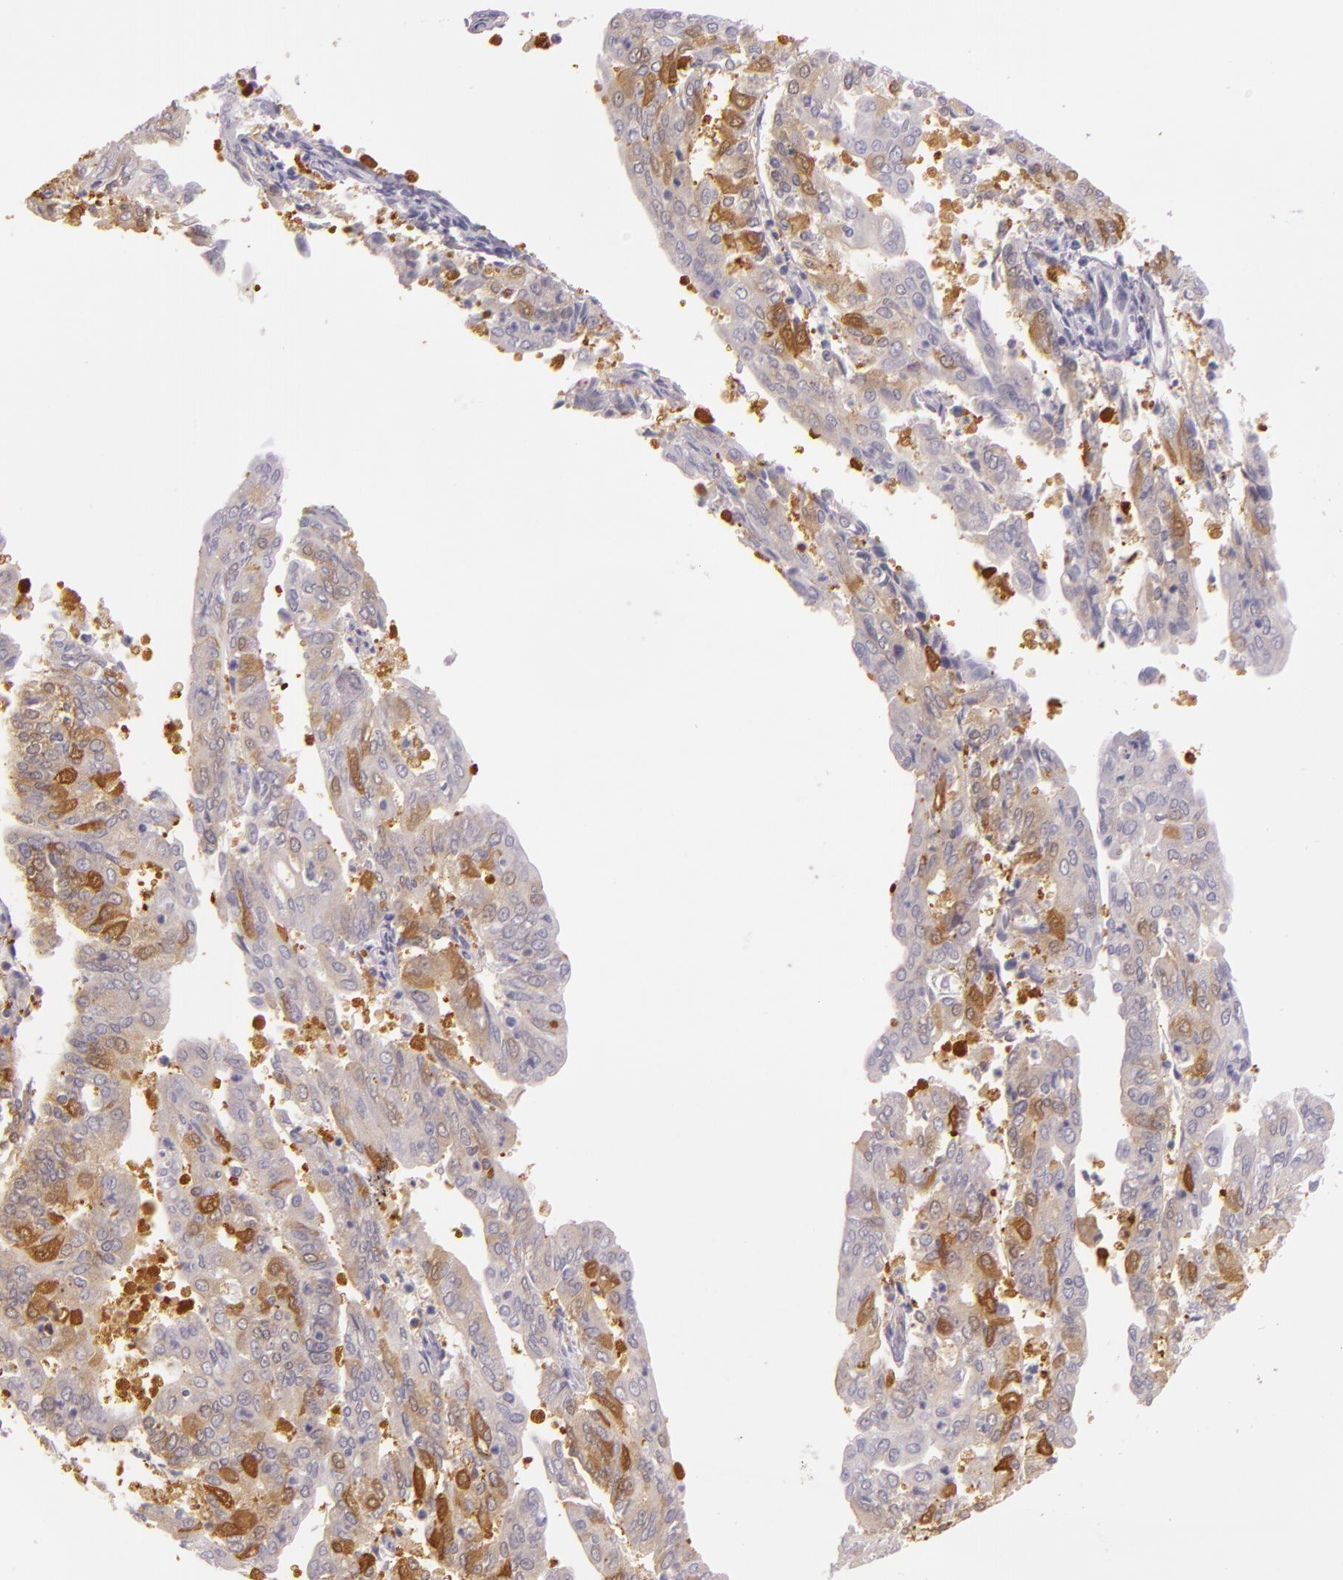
{"staining": {"intensity": "moderate", "quantity": "<25%", "location": "cytoplasmic/membranous,nuclear"}, "tissue": "endometrial cancer", "cell_type": "Tumor cells", "image_type": "cancer", "snomed": [{"axis": "morphology", "description": "Adenocarcinoma, NOS"}, {"axis": "topography", "description": "Endometrium"}], "caption": "This is an image of immunohistochemistry (IHC) staining of endometrial adenocarcinoma, which shows moderate expression in the cytoplasmic/membranous and nuclear of tumor cells.", "gene": "HSPA8", "patient": {"sex": "female", "age": 79}}